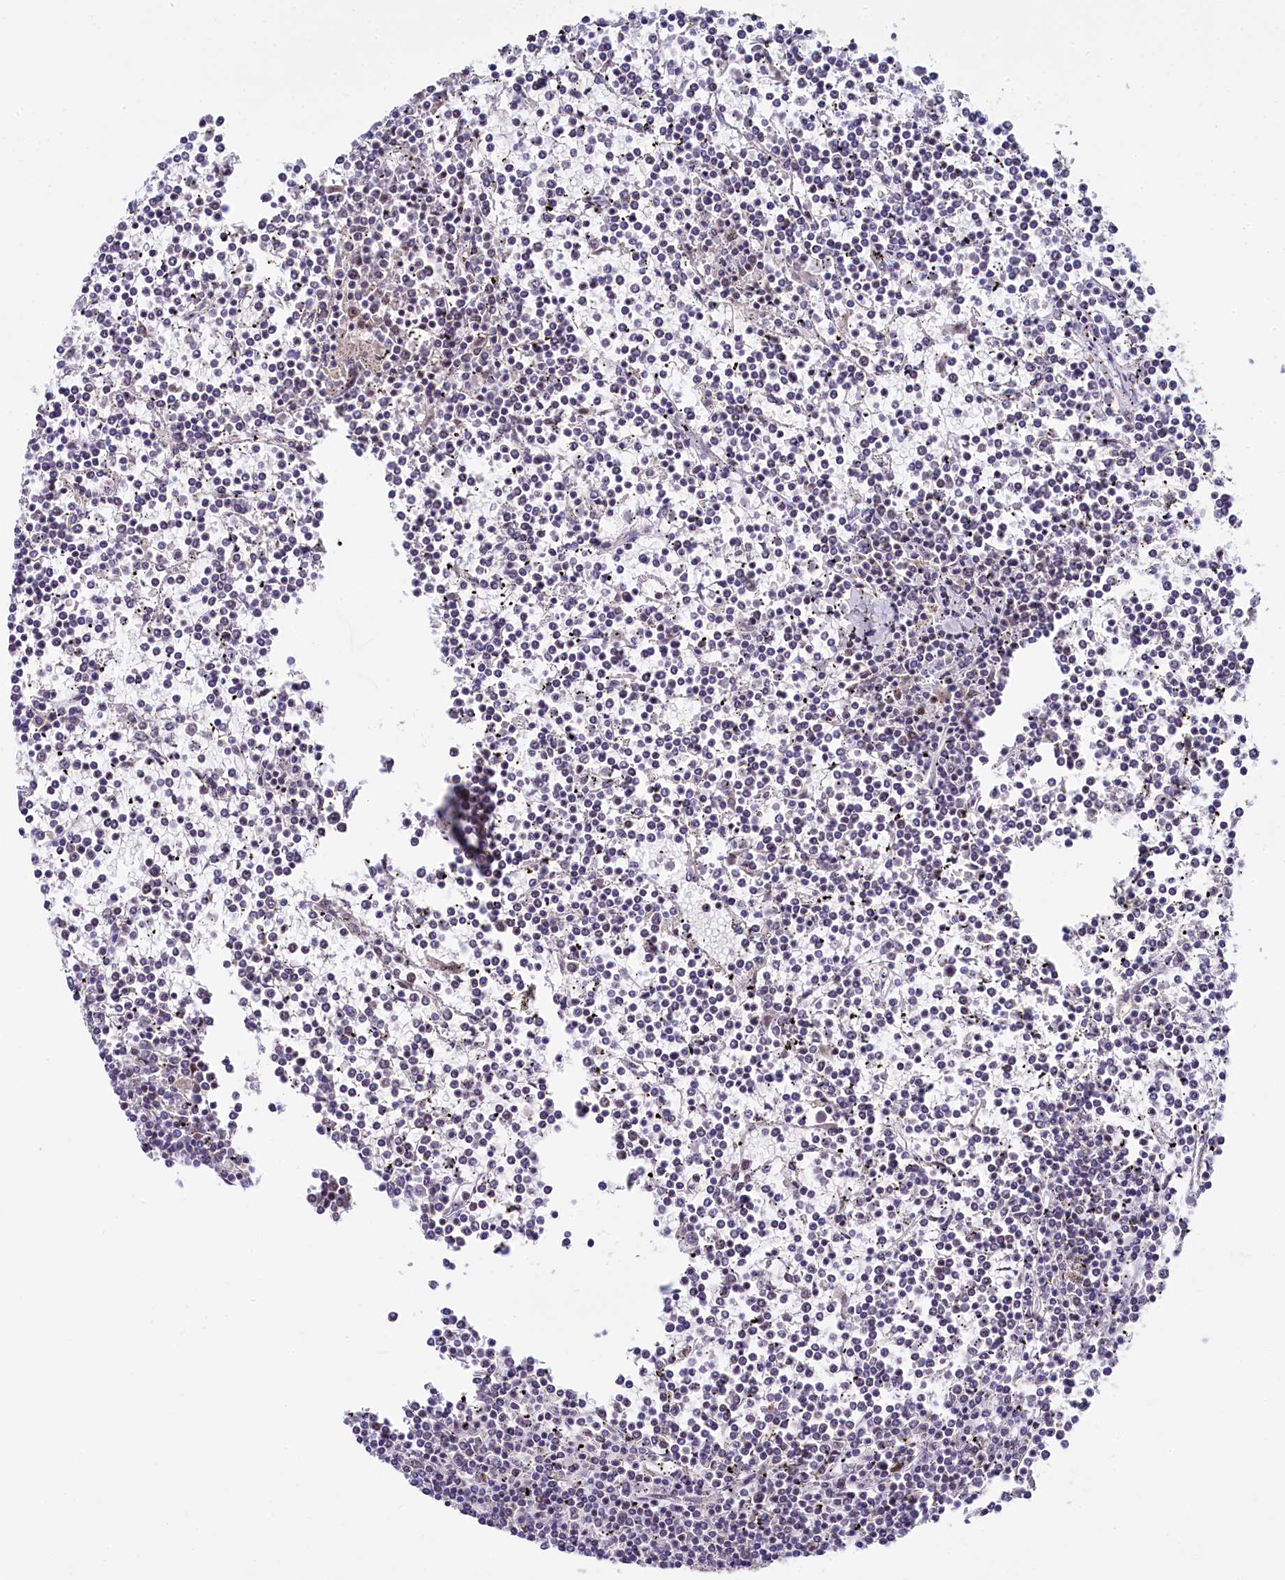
{"staining": {"intensity": "negative", "quantity": "none", "location": "none"}, "tissue": "lymphoma", "cell_type": "Tumor cells", "image_type": "cancer", "snomed": [{"axis": "morphology", "description": "Malignant lymphoma, non-Hodgkin's type, Low grade"}, {"axis": "topography", "description": "Spleen"}], "caption": "This histopathology image is of lymphoma stained with immunohistochemistry (IHC) to label a protein in brown with the nuclei are counter-stained blue. There is no positivity in tumor cells.", "gene": "PPHLN1", "patient": {"sex": "female", "age": 19}}